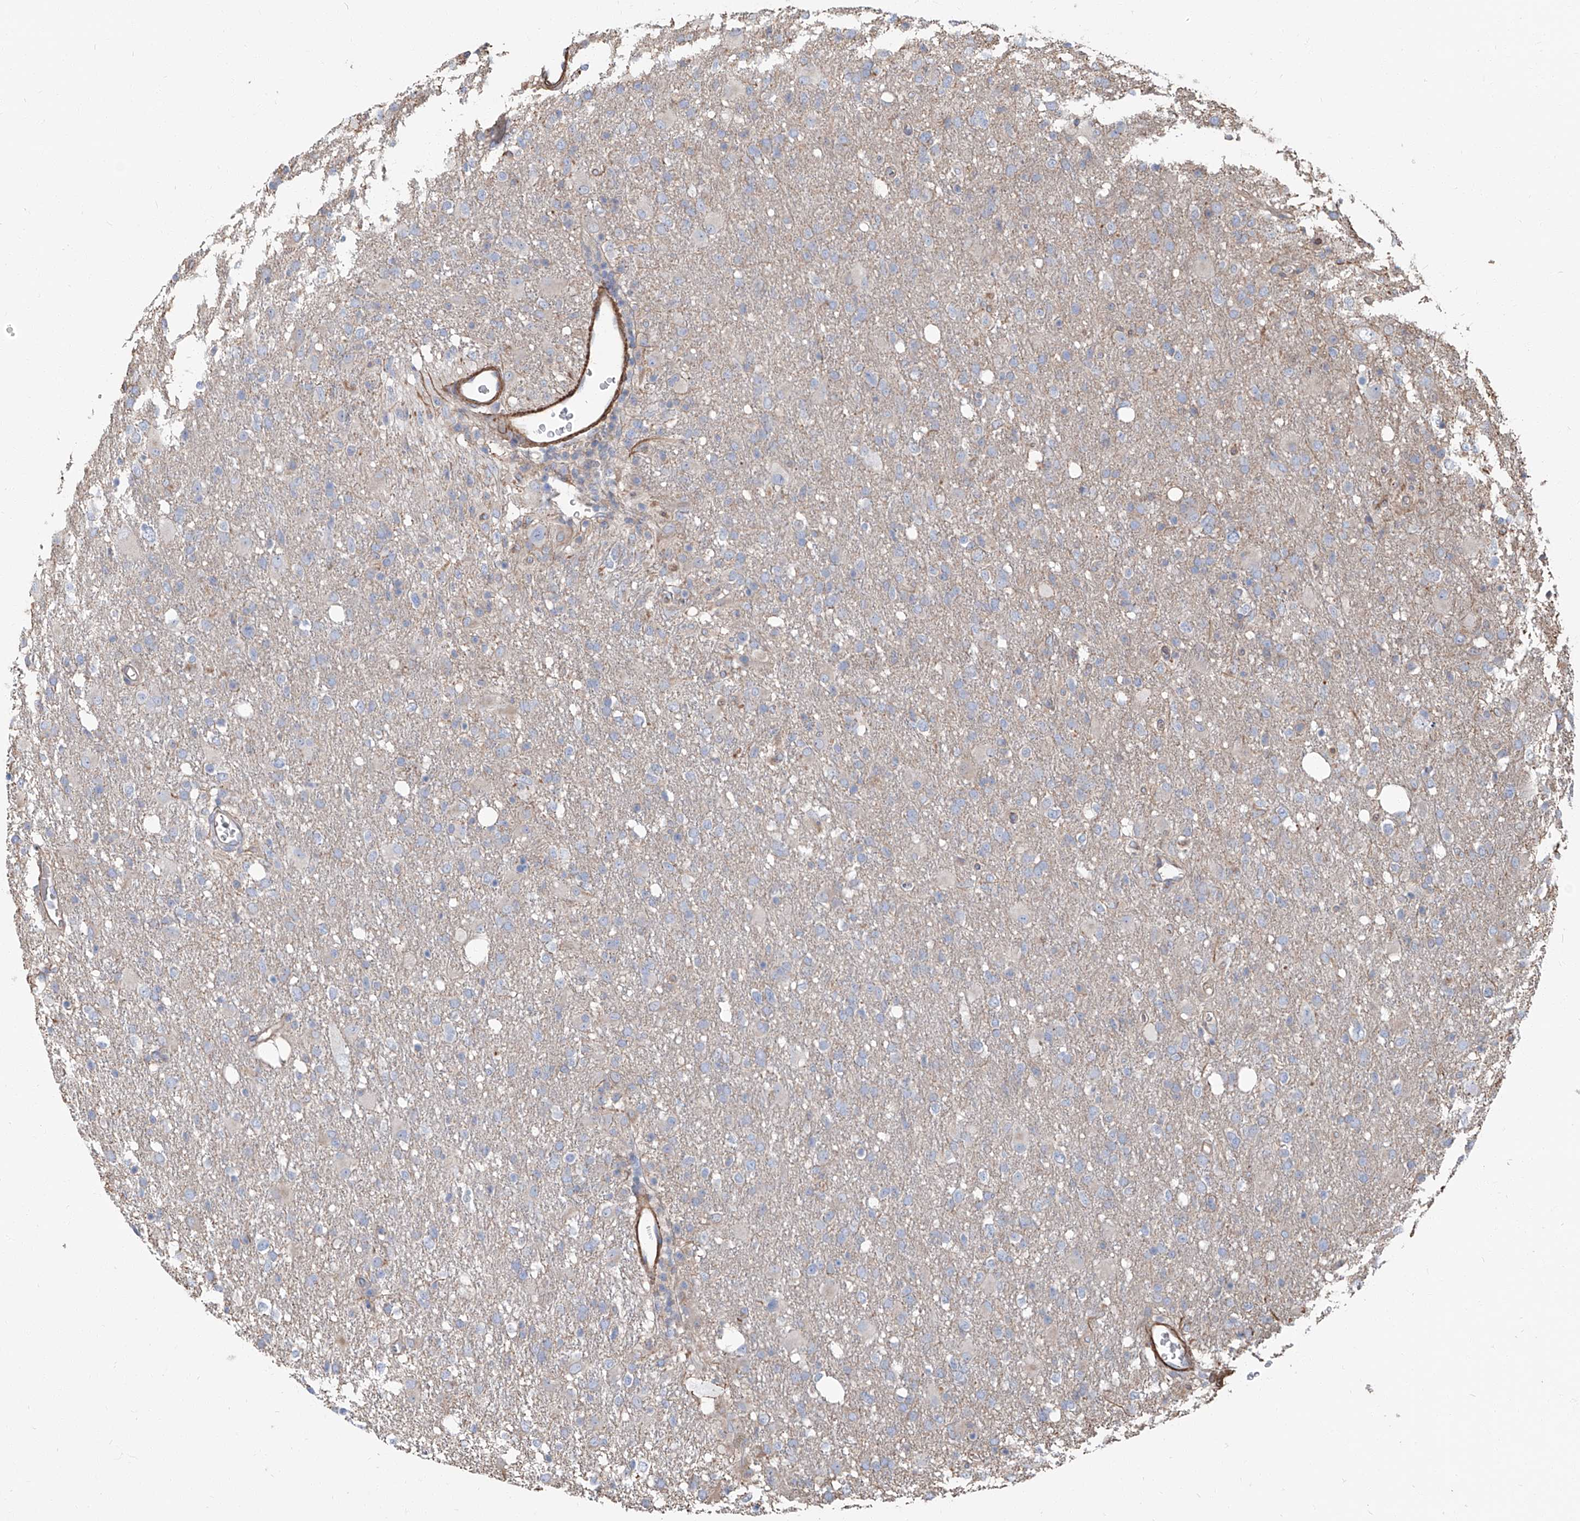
{"staining": {"intensity": "negative", "quantity": "none", "location": "none"}, "tissue": "glioma", "cell_type": "Tumor cells", "image_type": "cancer", "snomed": [{"axis": "morphology", "description": "Glioma, malignant, High grade"}, {"axis": "topography", "description": "Brain"}], "caption": "Tumor cells show no significant protein positivity in glioma.", "gene": "PIEZO2", "patient": {"sex": "female", "age": 57}}